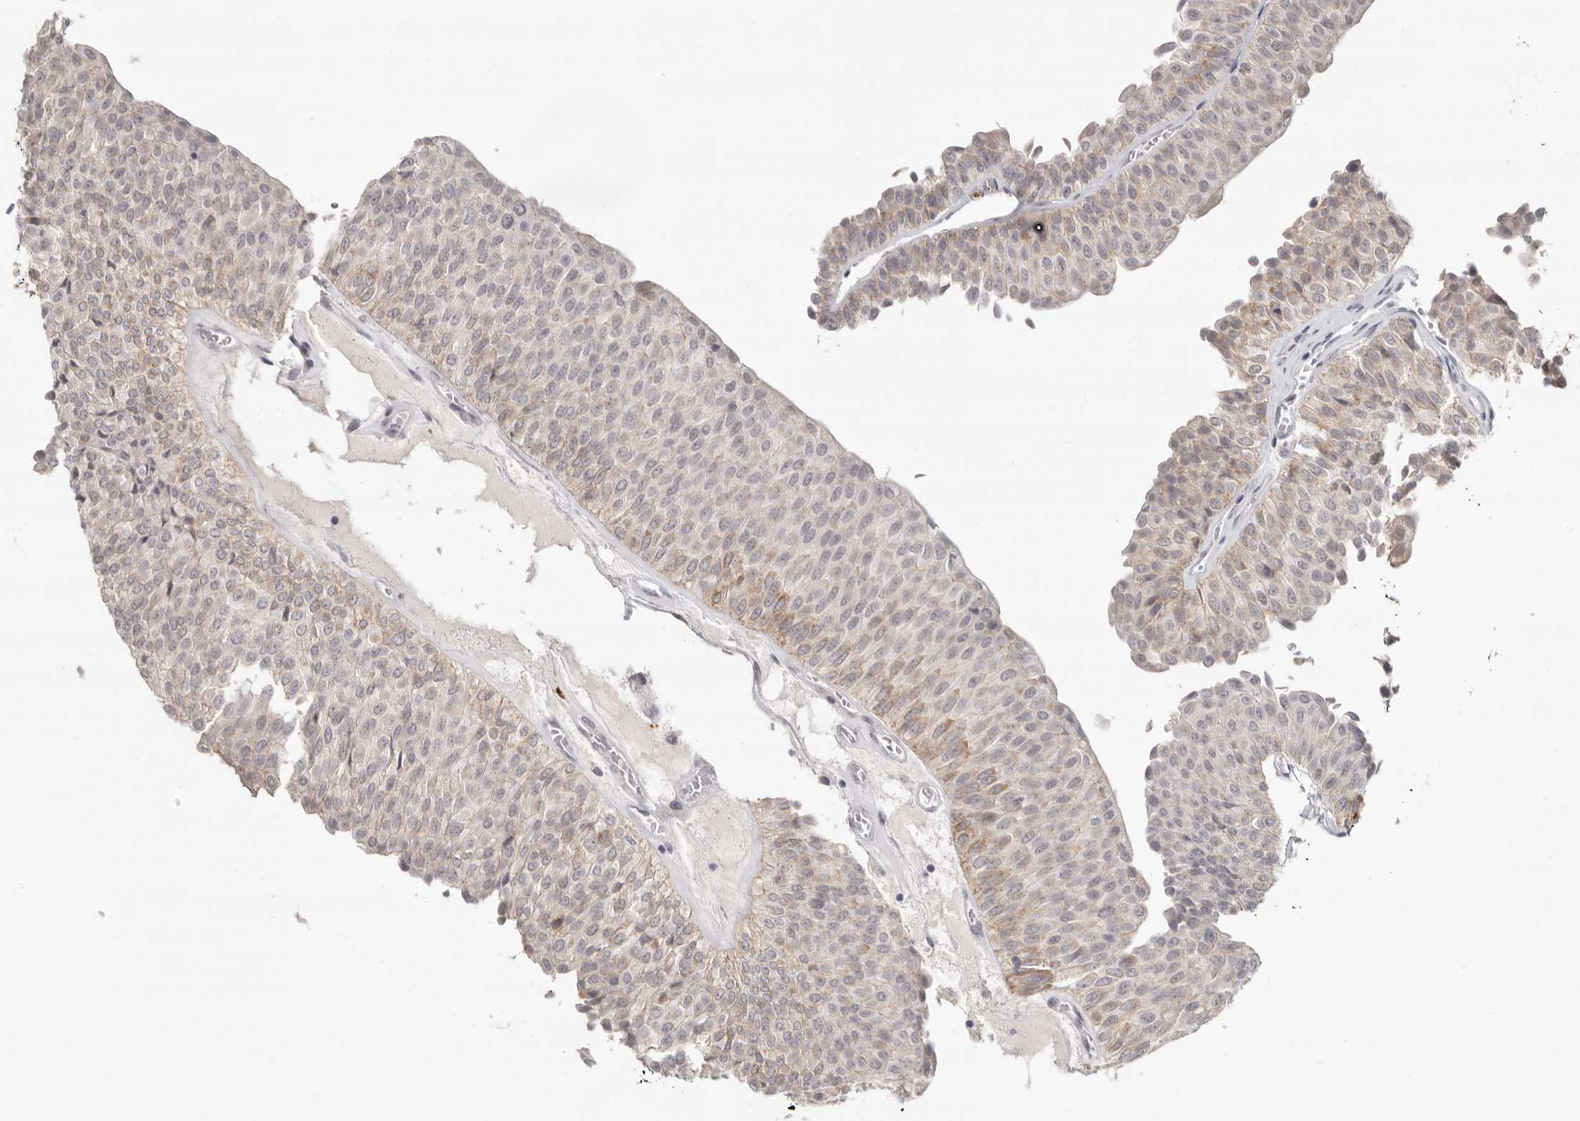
{"staining": {"intensity": "weak", "quantity": "25%-75%", "location": "cytoplasmic/membranous"}, "tissue": "urothelial cancer", "cell_type": "Tumor cells", "image_type": "cancer", "snomed": [{"axis": "morphology", "description": "Urothelial carcinoma, Low grade"}, {"axis": "topography", "description": "Urinary bladder"}], "caption": "Protein staining reveals weak cytoplasmic/membranous staining in approximately 25%-75% of tumor cells in low-grade urothelial carcinoma. The protein is shown in brown color, while the nuclei are stained blue.", "gene": "SZT2", "patient": {"sex": "male", "age": 78}}